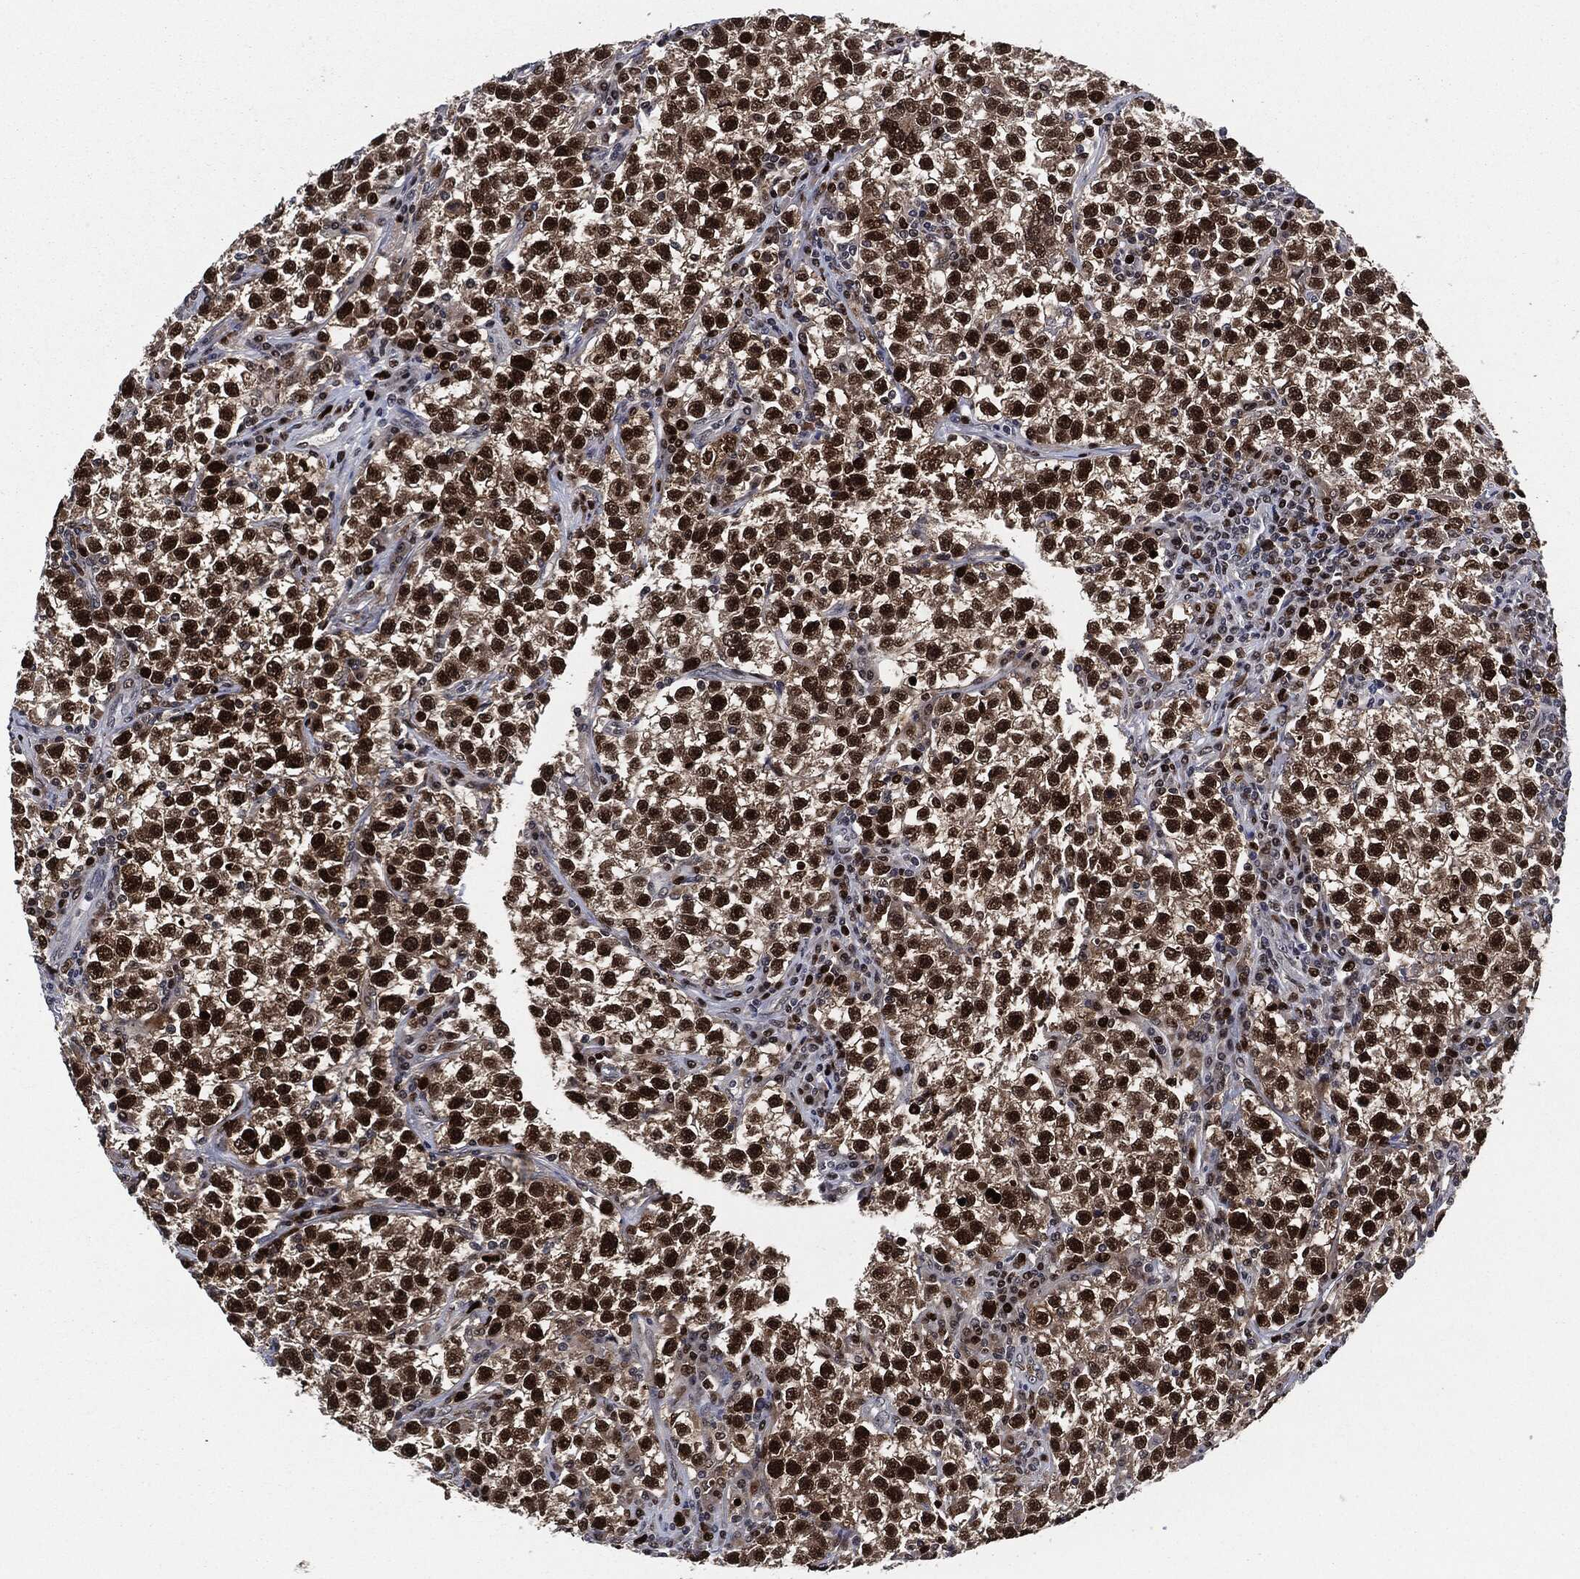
{"staining": {"intensity": "strong", "quantity": ">75%", "location": "nuclear"}, "tissue": "testis cancer", "cell_type": "Tumor cells", "image_type": "cancer", "snomed": [{"axis": "morphology", "description": "Seminoma, NOS"}, {"axis": "topography", "description": "Testis"}], "caption": "Protein expression analysis of testis cancer reveals strong nuclear staining in approximately >75% of tumor cells. (Stains: DAB in brown, nuclei in blue, Microscopy: brightfield microscopy at high magnification).", "gene": "PCNA", "patient": {"sex": "male", "age": 22}}